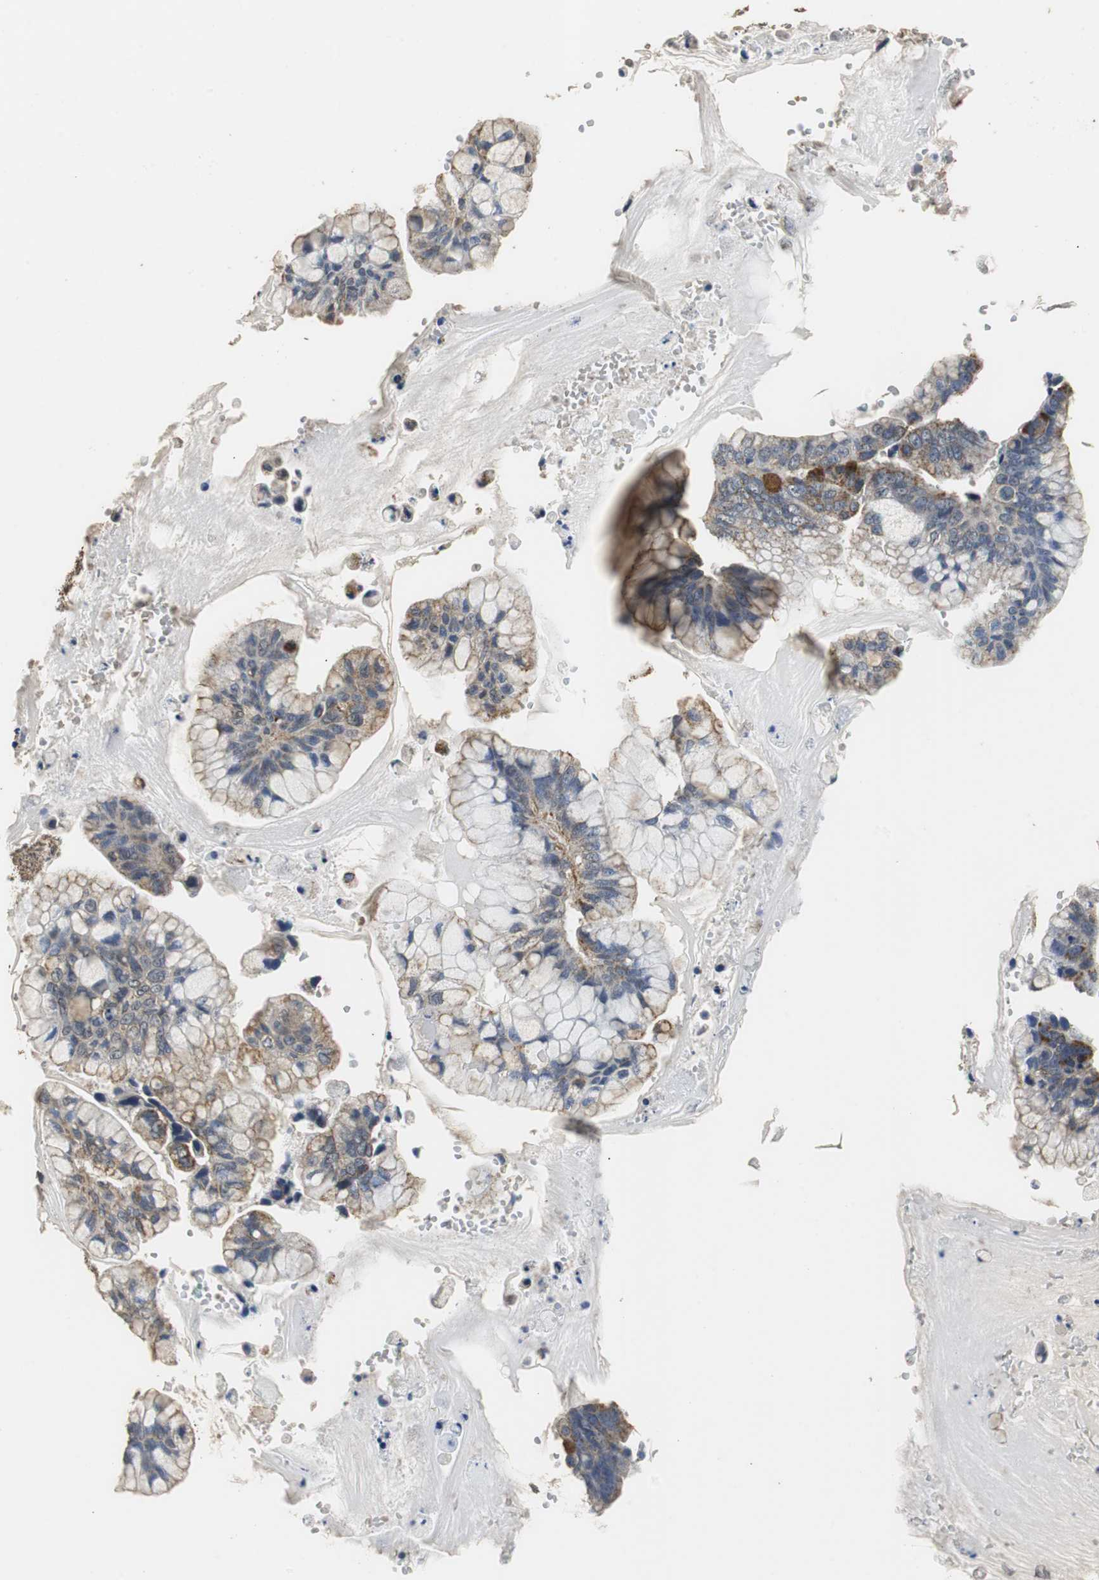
{"staining": {"intensity": "weak", "quantity": "25%-75%", "location": "cytoplasmic/membranous"}, "tissue": "ovarian cancer", "cell_type": "Tumor cells", "image_type": "cancer", "snomed": [{"axis": "morphology", "description": "Cystadenocarcinoma, mucinous, NOS"}, {"axis": "topography", "description": "Ovary"}], "caption": "Human ovarian cancer stained with a brown dye reveals weak cytoplasmic/membranous positive staining in about 25%-75% of tumor cells.", "gene": "NNT", "patient": {"sex": "female", "age": 36}}